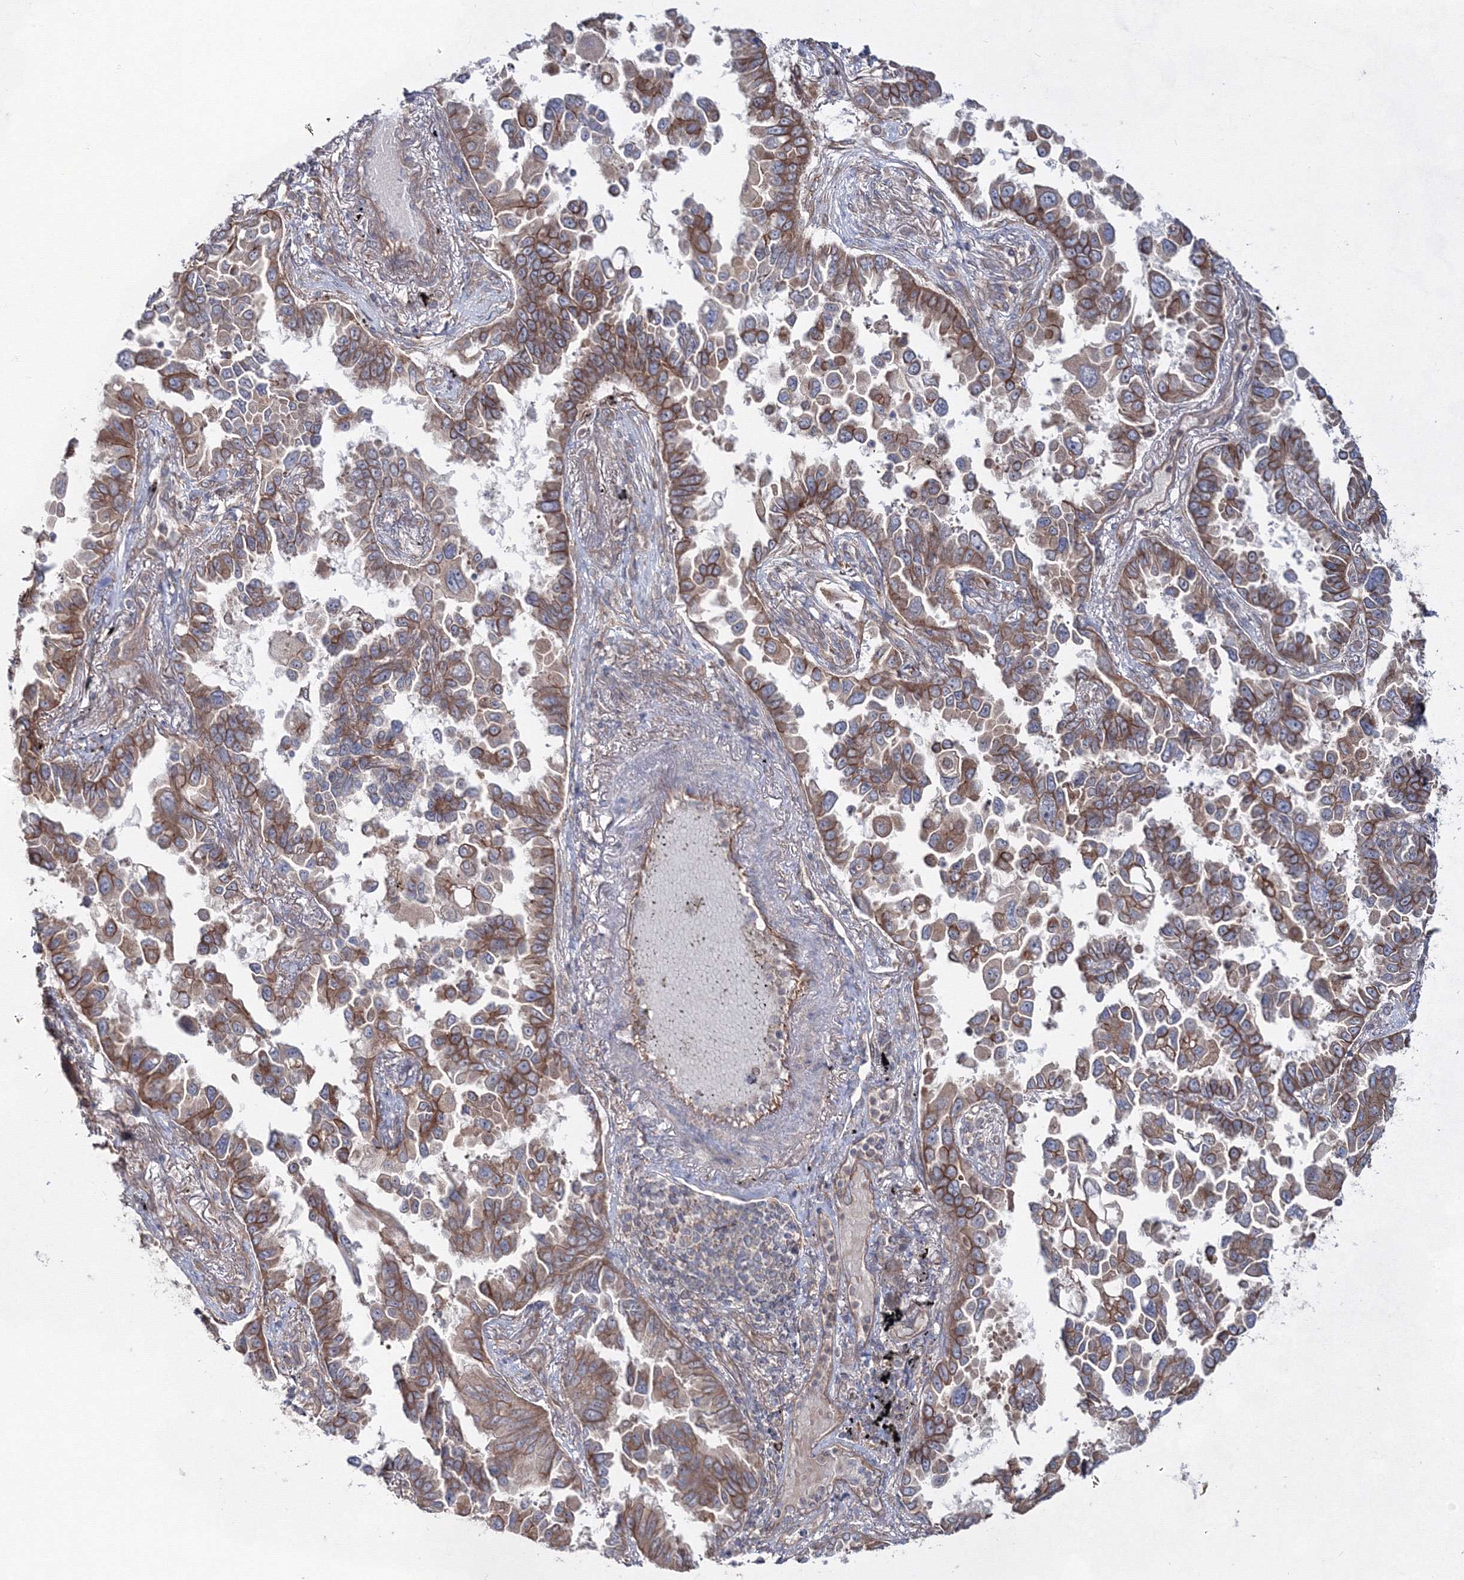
{"staining": {"intensity": "moderate", "quantity": ">75%", "location": "cytoplasmic/membranous"}, "tissue": "lung cancer", "cell_type": "Tumor cells", "image_type": "cancer", "snomed": [{"axis": "morphology", "description": "Adenocarcinoma, NOS"}, {"axis": "topography", "description": "Lung"}], "caption": "This histopathology image demonstrates IHC staining of adenocarcinoma (lung), with medium moderate cytoplasmic/membranous staining in approximately >75% of tumor cells.", "gene": "EXOC6", "patient": {"sex": "female", "age": 67}}